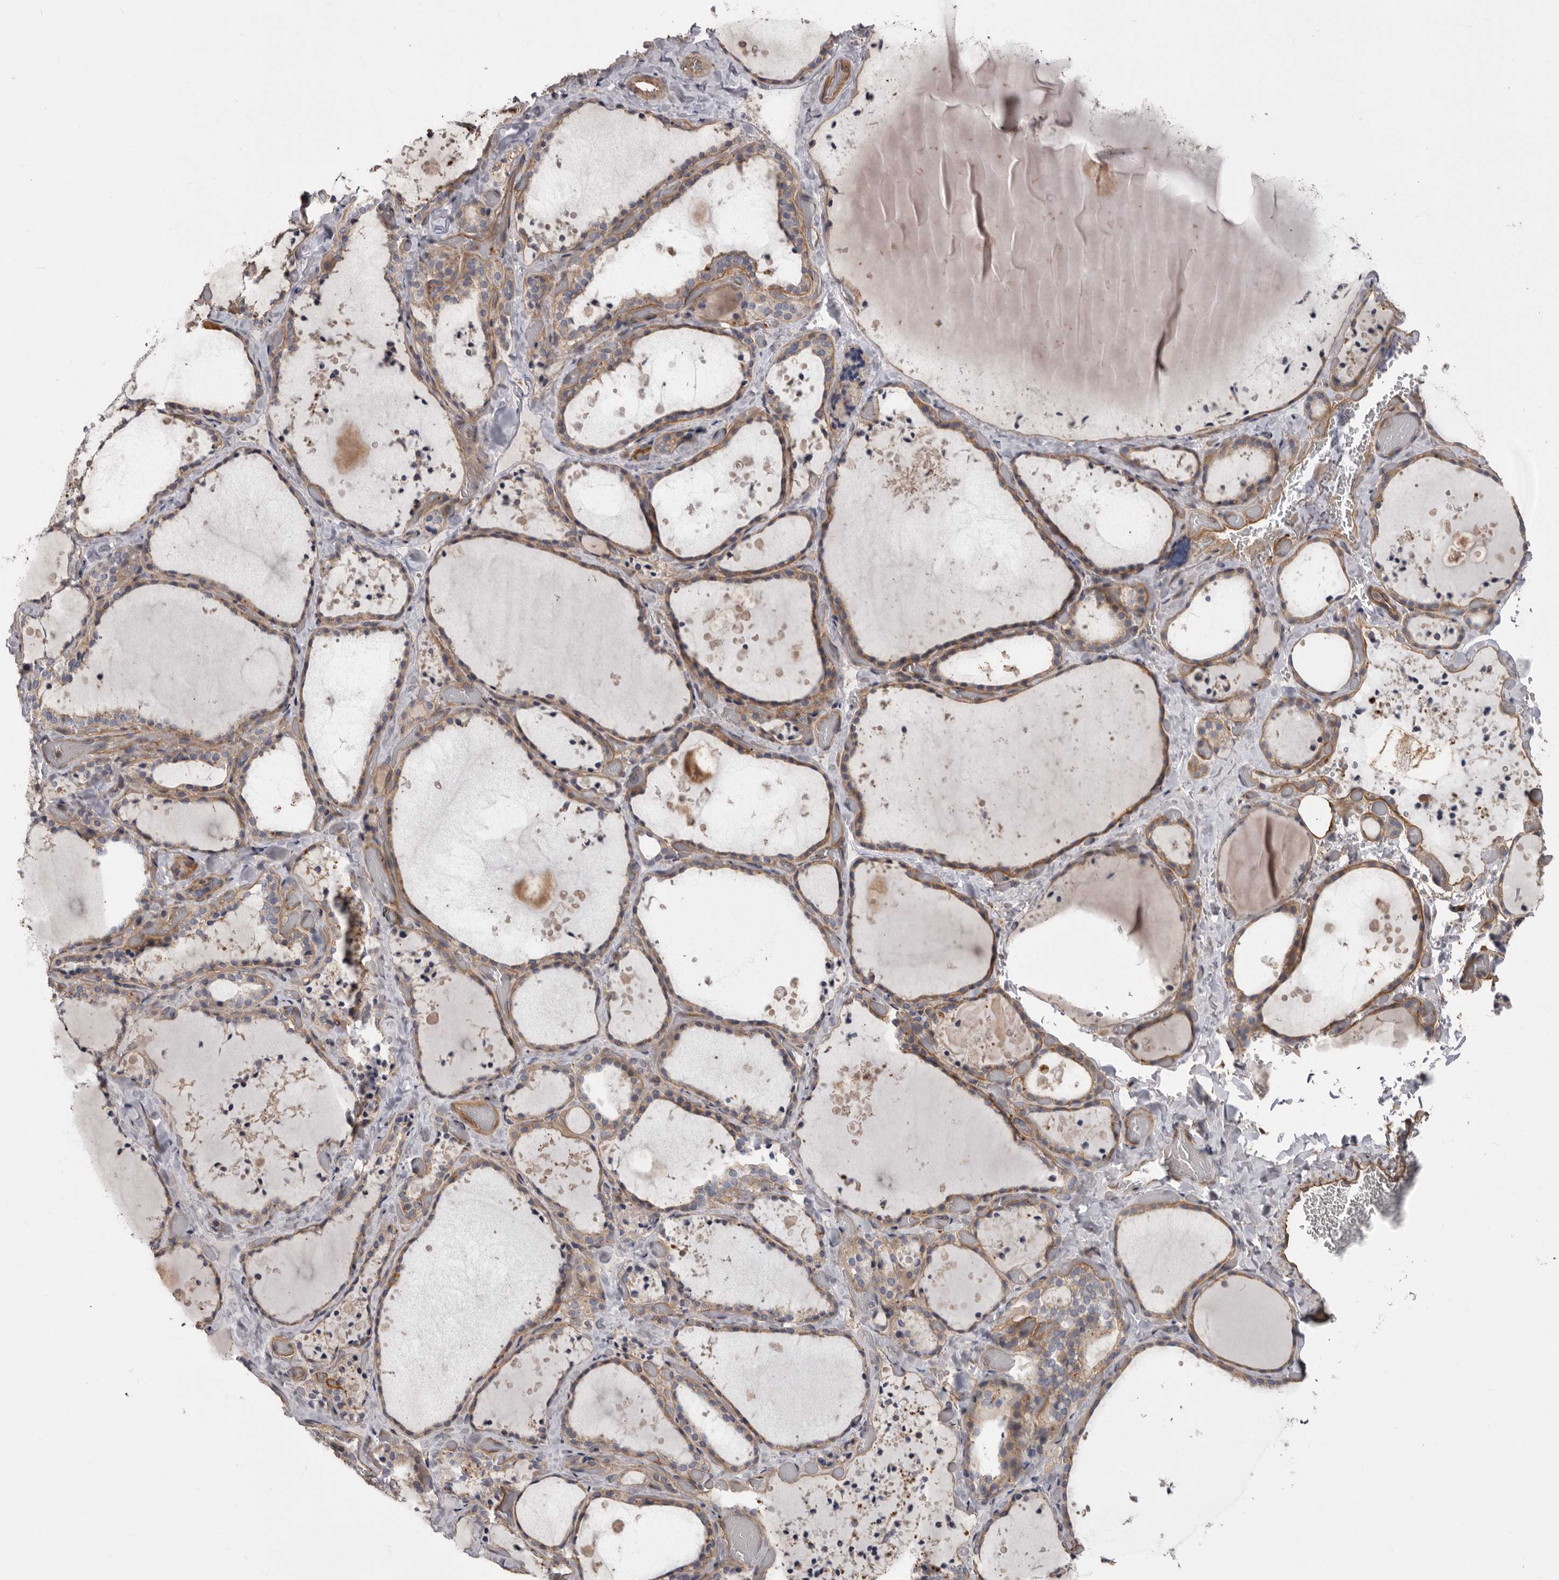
{"staining": {"intensity": "moderate", "quantity": ">75%", "location": "cytoplasmic/membranous"}, "tissue": "thyroid gland", "cell_type": "Glandular cells", "image_type": "normal", "snomed": [{"axis": "morphology", "description": "Normal tissue, NOS"}, {"axis": "topography", "description": "Thyroid gland"}], "caption": "Immunohistochemistry (IHC) image of normal human thyroid gland stained for a protein (brown), which shows medium levels of moderate cytoplasmic/membranous positivity in approximately >75% of glandular cells.", "gene": "ENAH", "patient": {"sex": "female", "age": 44}}